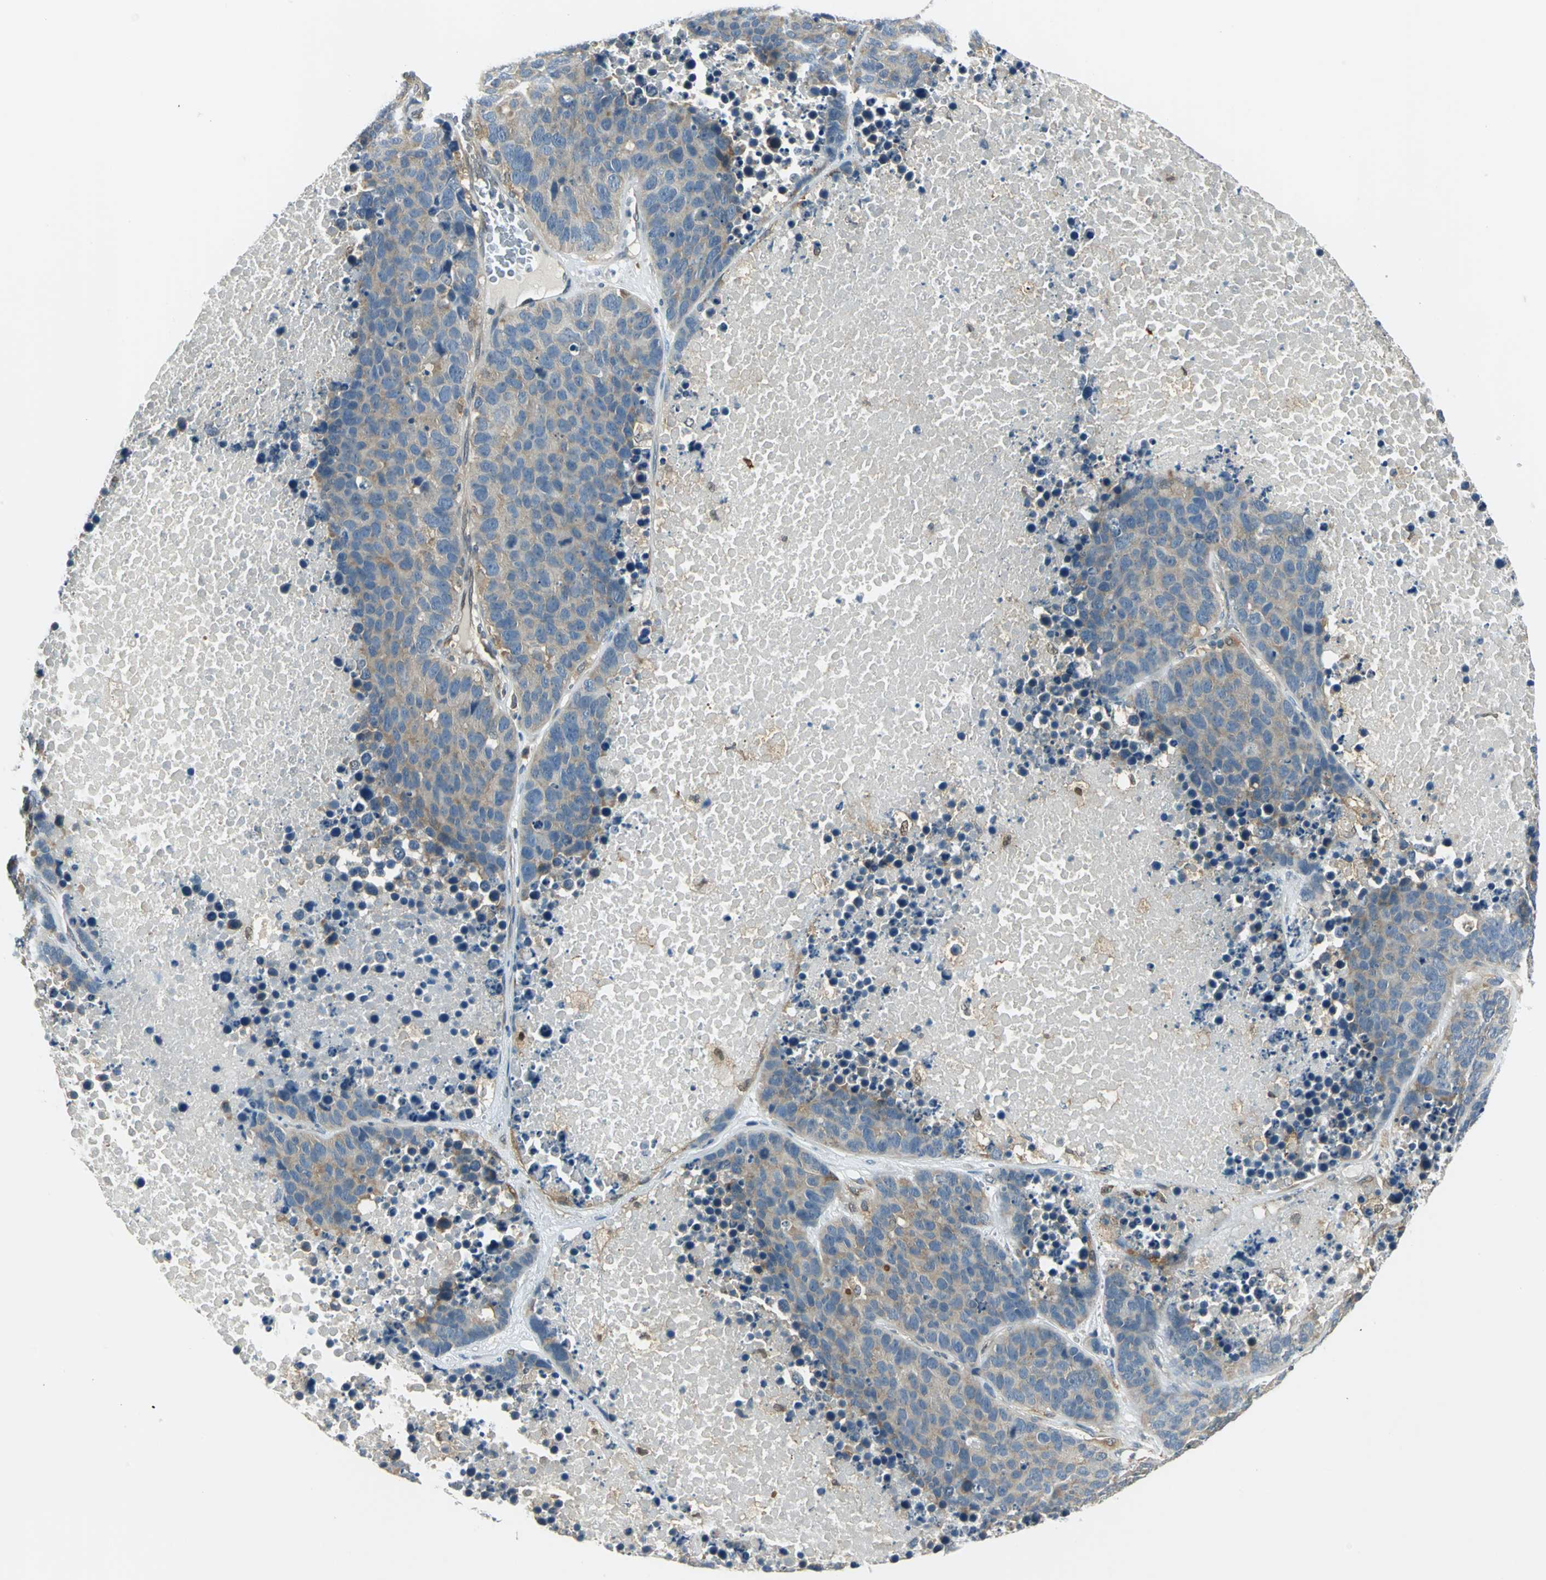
{"staining": {"intensity": "weak", "quantity": ">75%", "location": "cytoplasmic/membranous"}, "tissue": "carcinoid", "cell_type": "Tumor cells", "image_type": "cancer", "snomed": [{"axis": "morphology", "description": "Carcinoid, malignant, NOS"}, {"axis": "topography", "description": "Lung"}], "caption": "Immunohistochemical staining of human carcinoid (malignant) exhibits weak cytoplasmic/membranous protein expression in about >75% of tumor cells.", "gene": "FYN", "patient": {"sex": "male", "age": 60}}